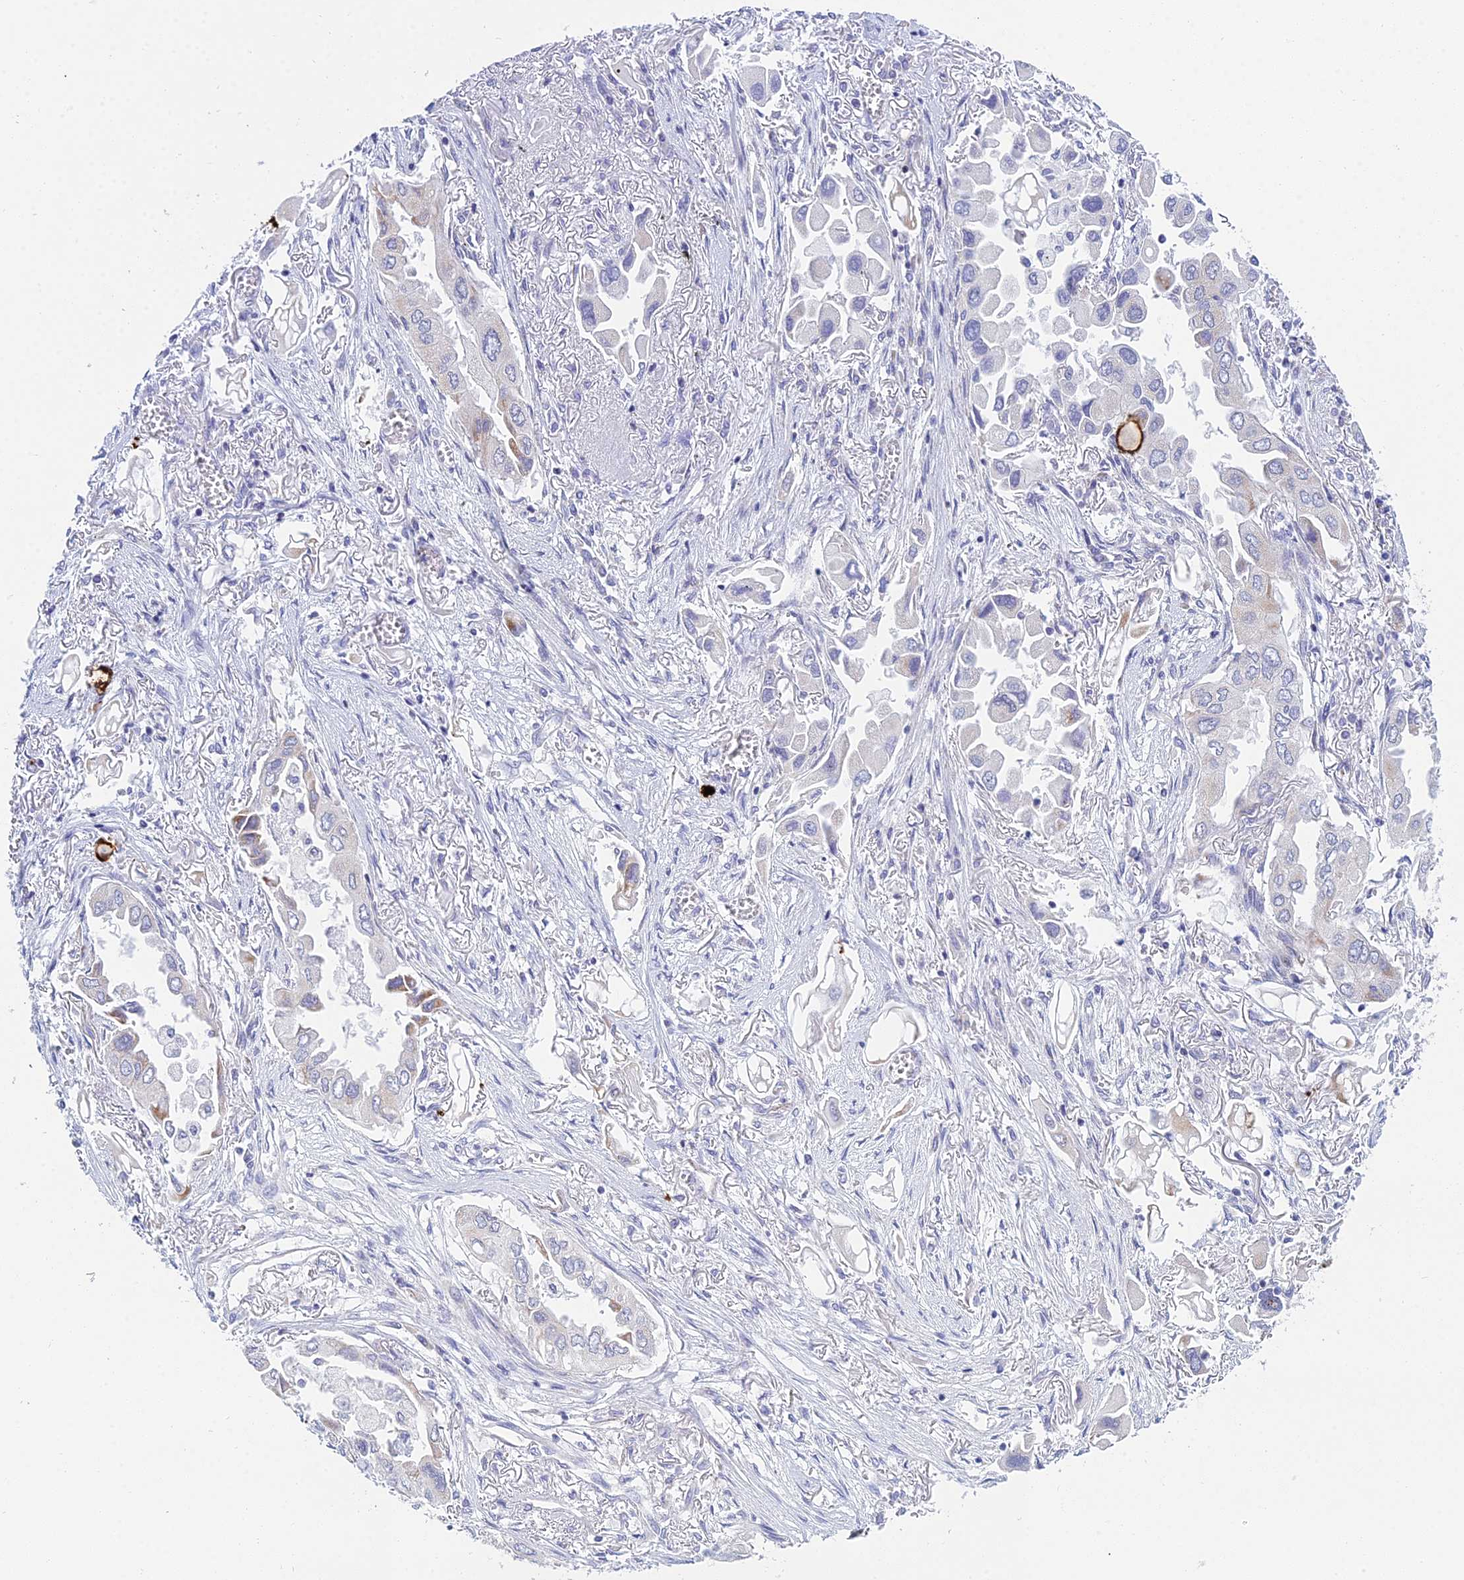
{"staining": {"intensity": "negative", "quantity": "none", "location": "none"}, "tissue": "lung cancer", "cell_type": "Tumor cells", "image_type": "cancer", "snomed": [{"axis": "morphology", "description": "Adenocarcinoma, NOS"}, {"axis": "topography", "description": "Lung"}], "caption": "This is a histopathology image of immunohistochemistry staining of lung cancer (adenocarcinoma), which shows no expression in tumor cells. The staining is performed using DAB (3,3'-diaminobenzidine) brown chromogen with nuclei counter-stained in using hematoxylin.", "gene": "PRR13", "patient": {"sex": "female", "age": 76}}